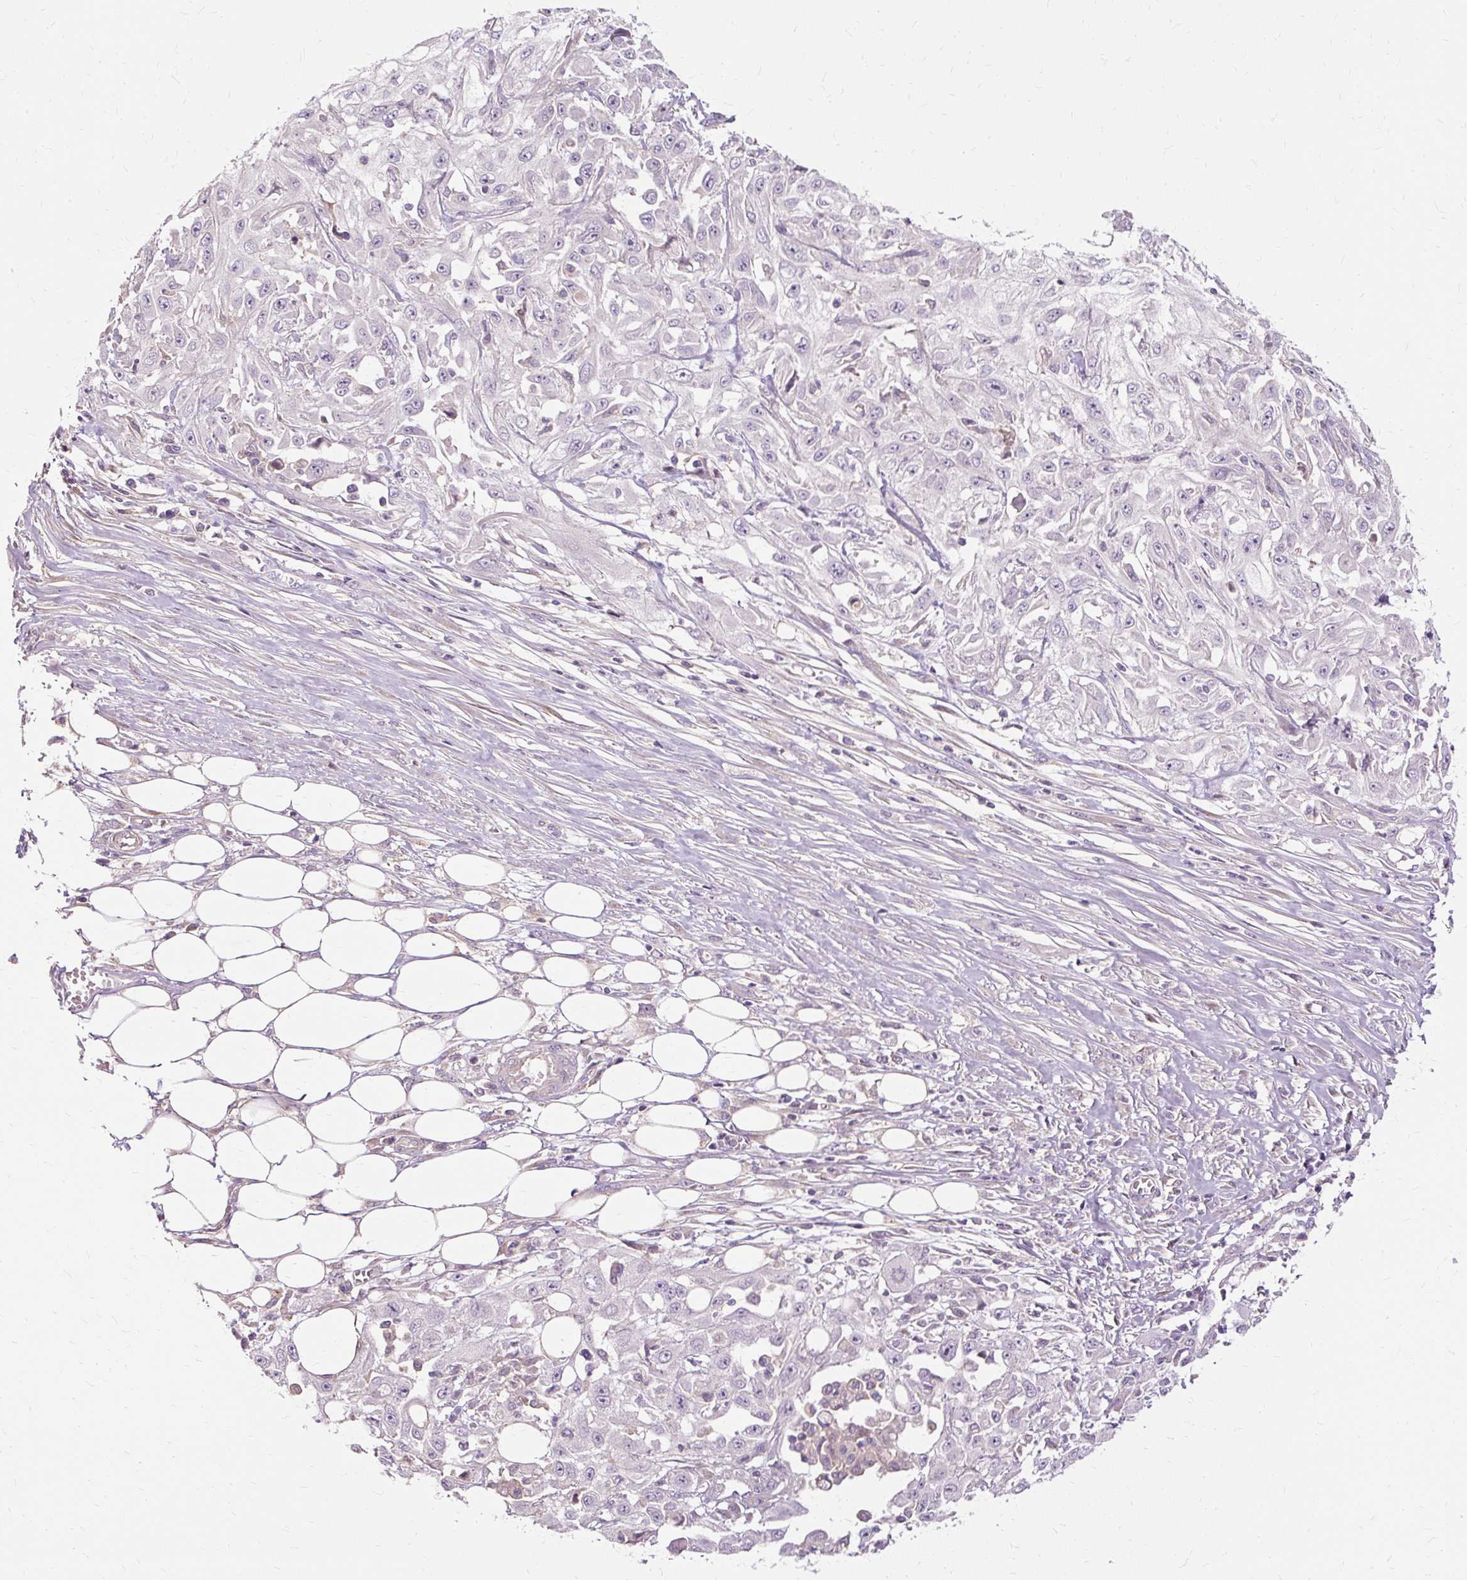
{"staining": {"intensity": "negative", "quantity": "none", "location": "none"}, "tissue": "skin cancer", "cell_type": "Tumor cells", "image_type": "cancer", "snomed": [{"axis": "morphology", "description": "Squamous cell carcinoma, NOS"}, {"axis": "morphology", "description": "Squamous cell carcinoma, metastatic, NOS"}, {"axis": "topography", "description": "Skin"}, {"axis": "topography", "description": "Lymph node"}], "caption": "A histopathology image of human metastatic squamous cell carcinoma (skin) is negative for staining in tumor cells.", "gene": "TSPAN8", "patient": {"sex": "male", "age": 75}}